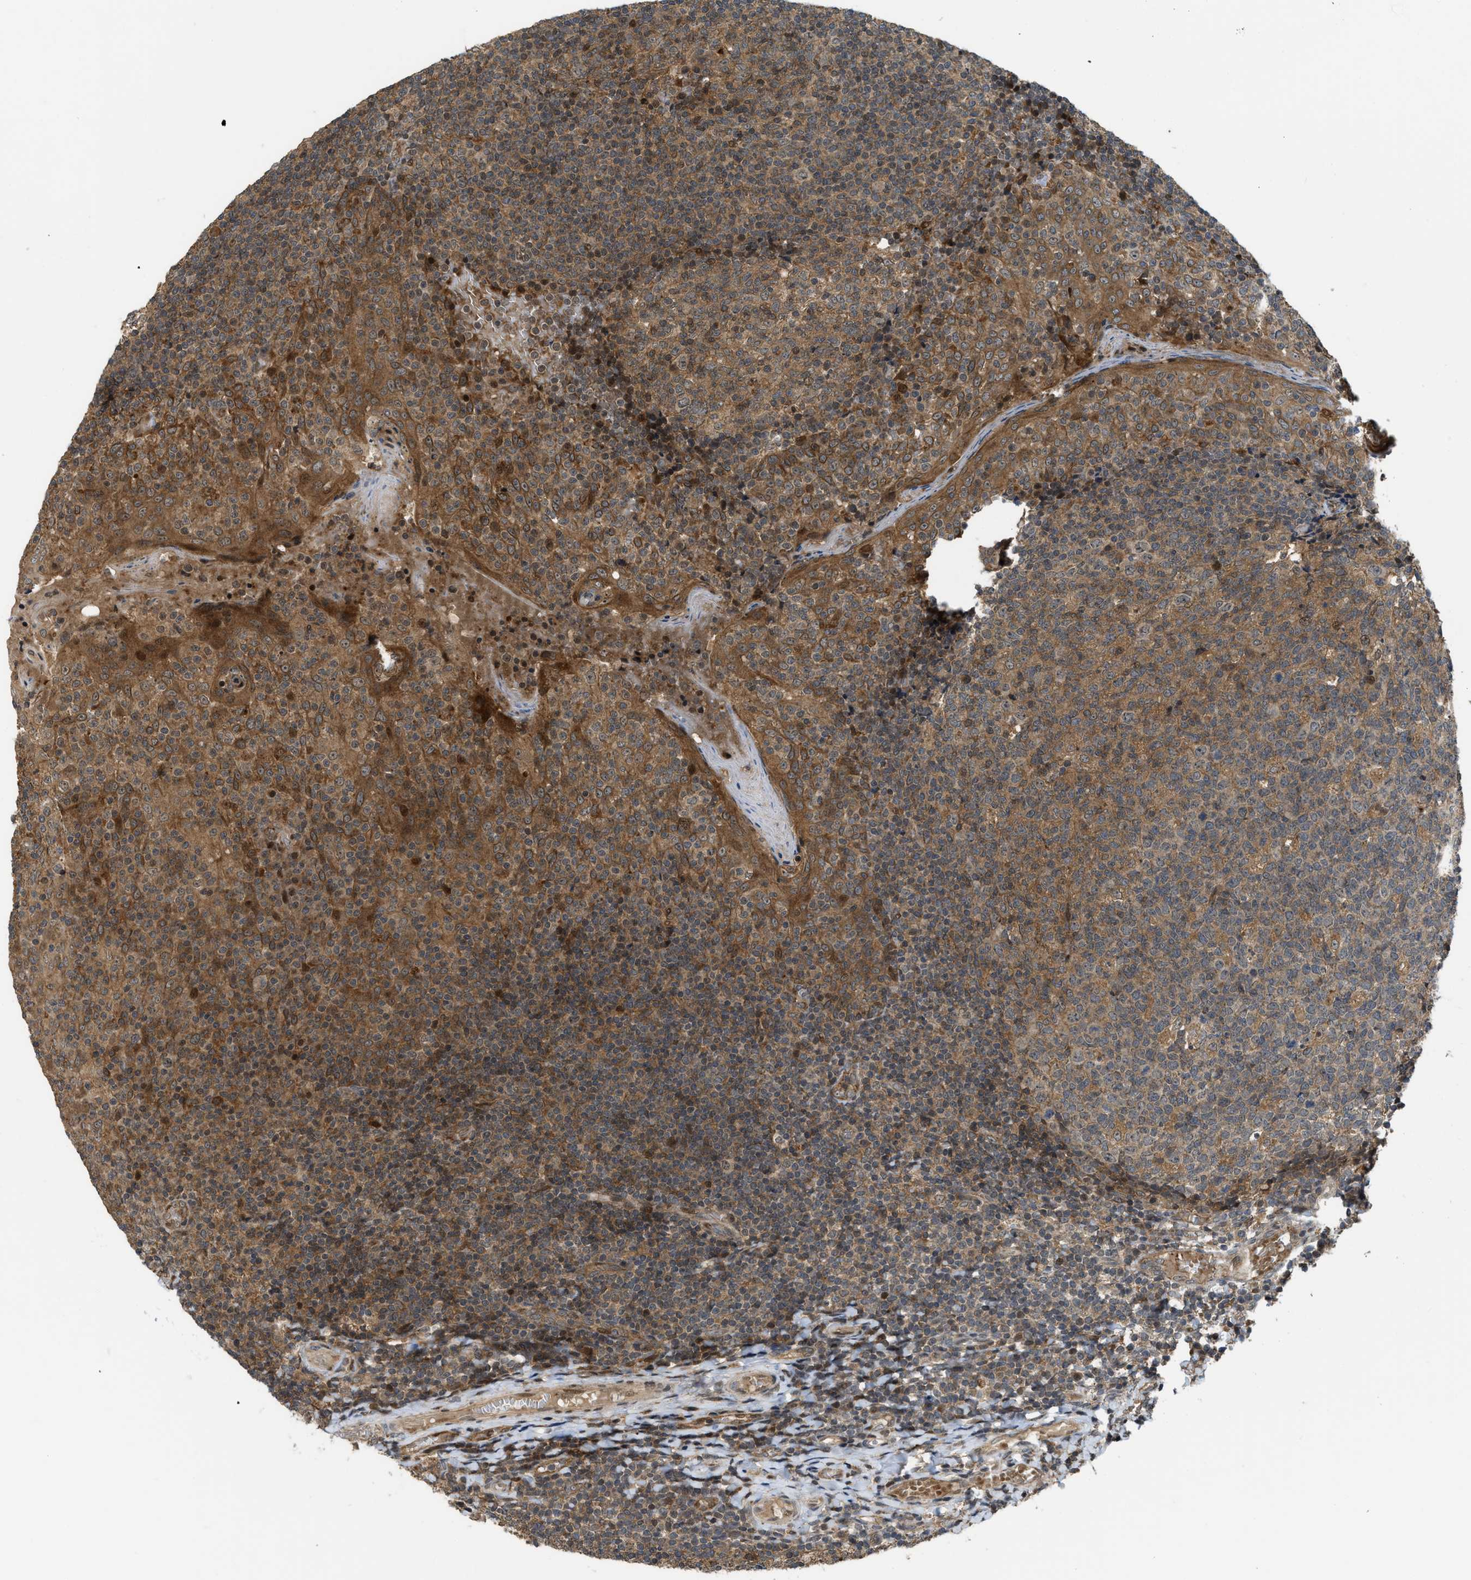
{"staining": {"intensity": "moderate", "quantity": ">75%", "location": "cytoplasmic/membranous"}, "tissue": "tonsil", "cell_type": "Germinal center cells", "image_type": "normal", "snomed": [{"axis": "morphology", "description": "Normal tissue, NOS"}, {"axis": "topography", "description": "Tonsil"}], "caption": "Protein expression analysis of benign tonsil displays moderate cytoplasmic/membranous expression in approximately >75% of germinal center cells.", "gene": "DNAJC28", "patient": {"sex": "female", "age": 19}}